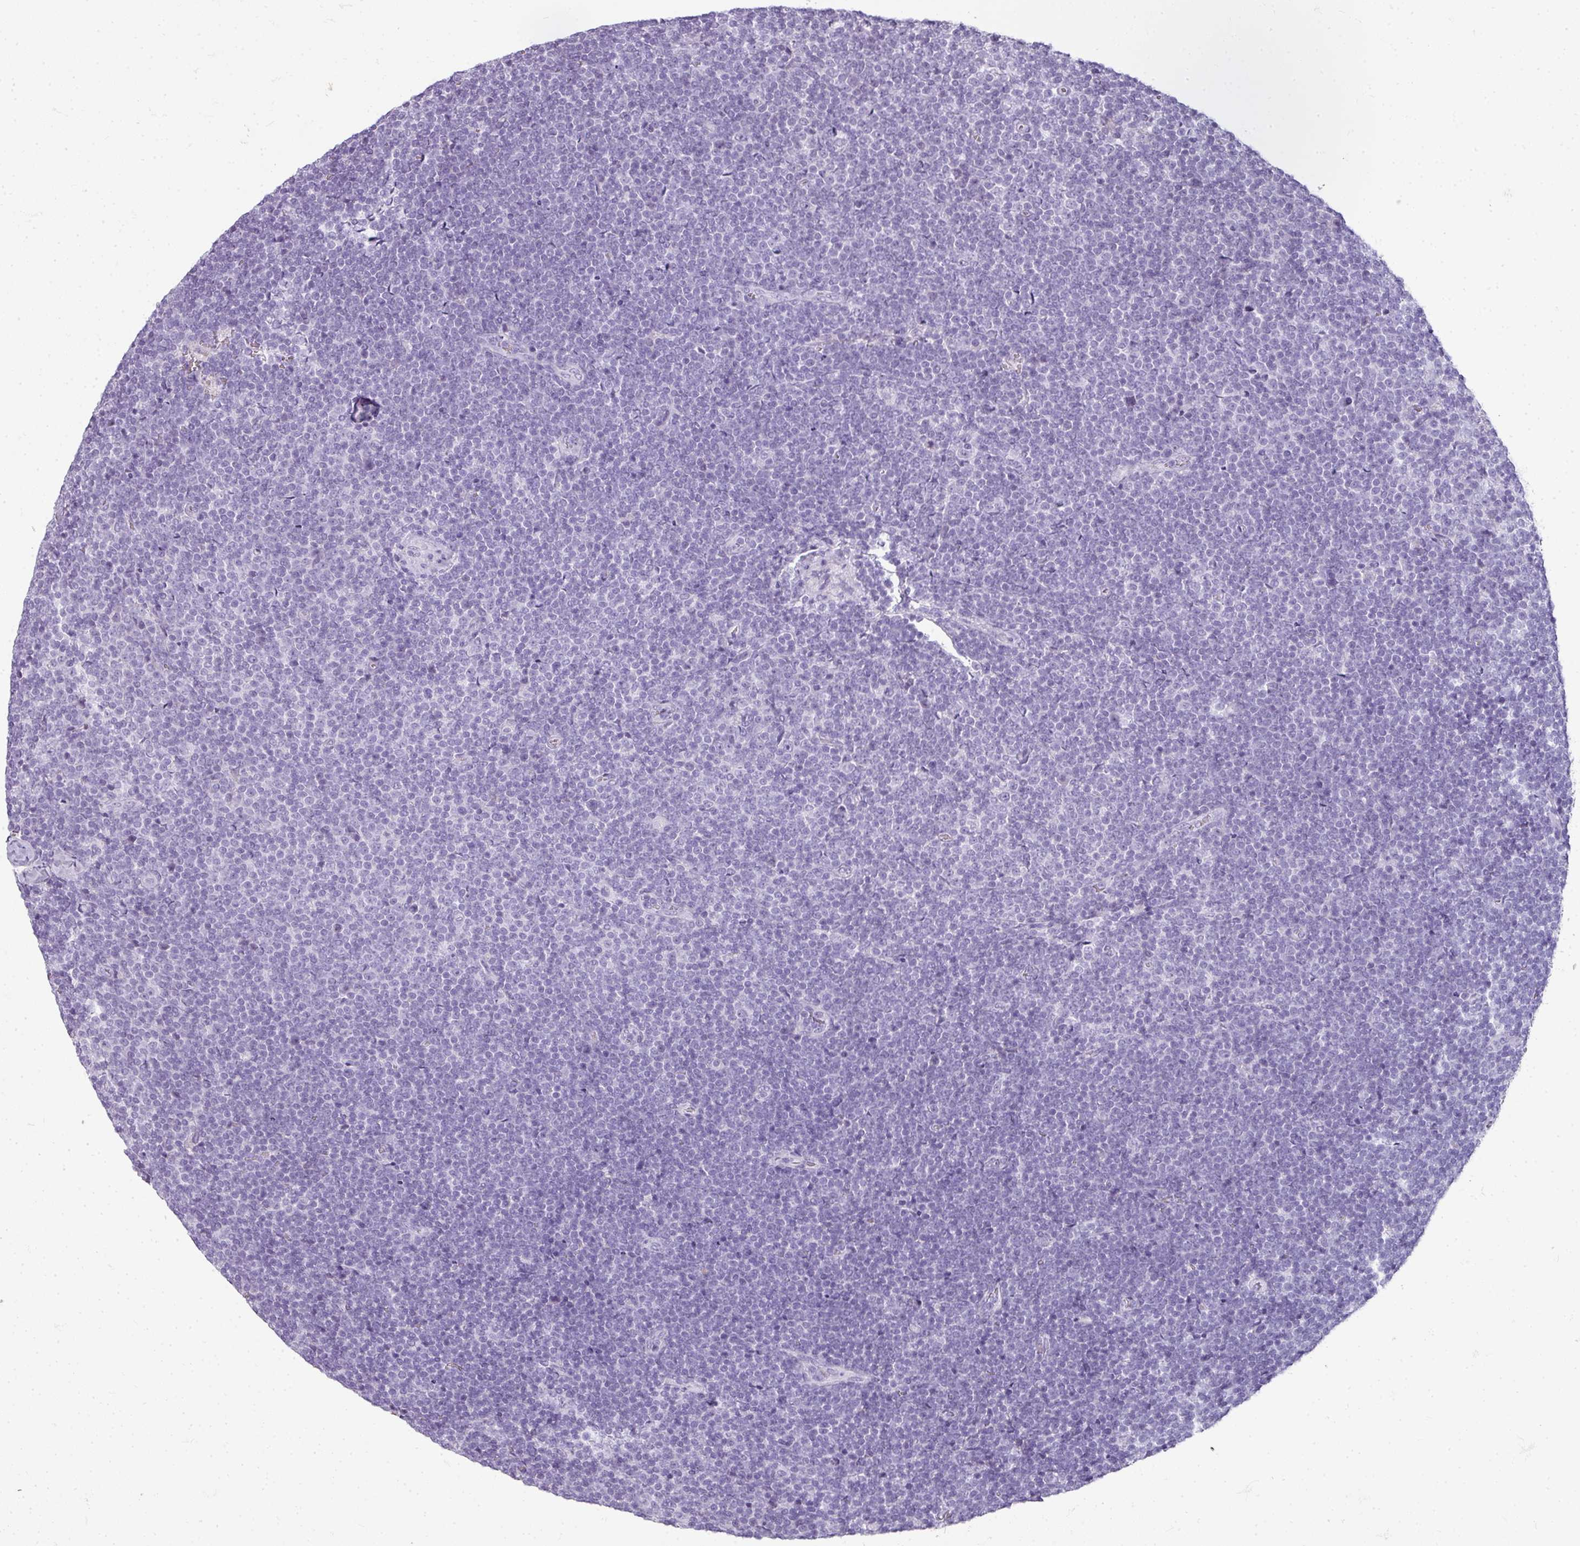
{"staining": {"intensity": "negative", "quantity": "none", "location": "none"}, "tissue": "lymphoma", "cell_type": "Tumor cells", "image_type": "cancer", "snomed": [{"axis": "morphology", "description": "Malignant lymphoma, non-Hodgkin's type, Low grade"}, {"axis": "topography", "description": "Lymph node"}], "caption": "Protein analysis of low-grade malignant lymphoma, non-Hodgkin's type displays no significant expression in tumor cells.", "gene": "RBMY1F", "patient": {"sex": "male", "age": 48}}